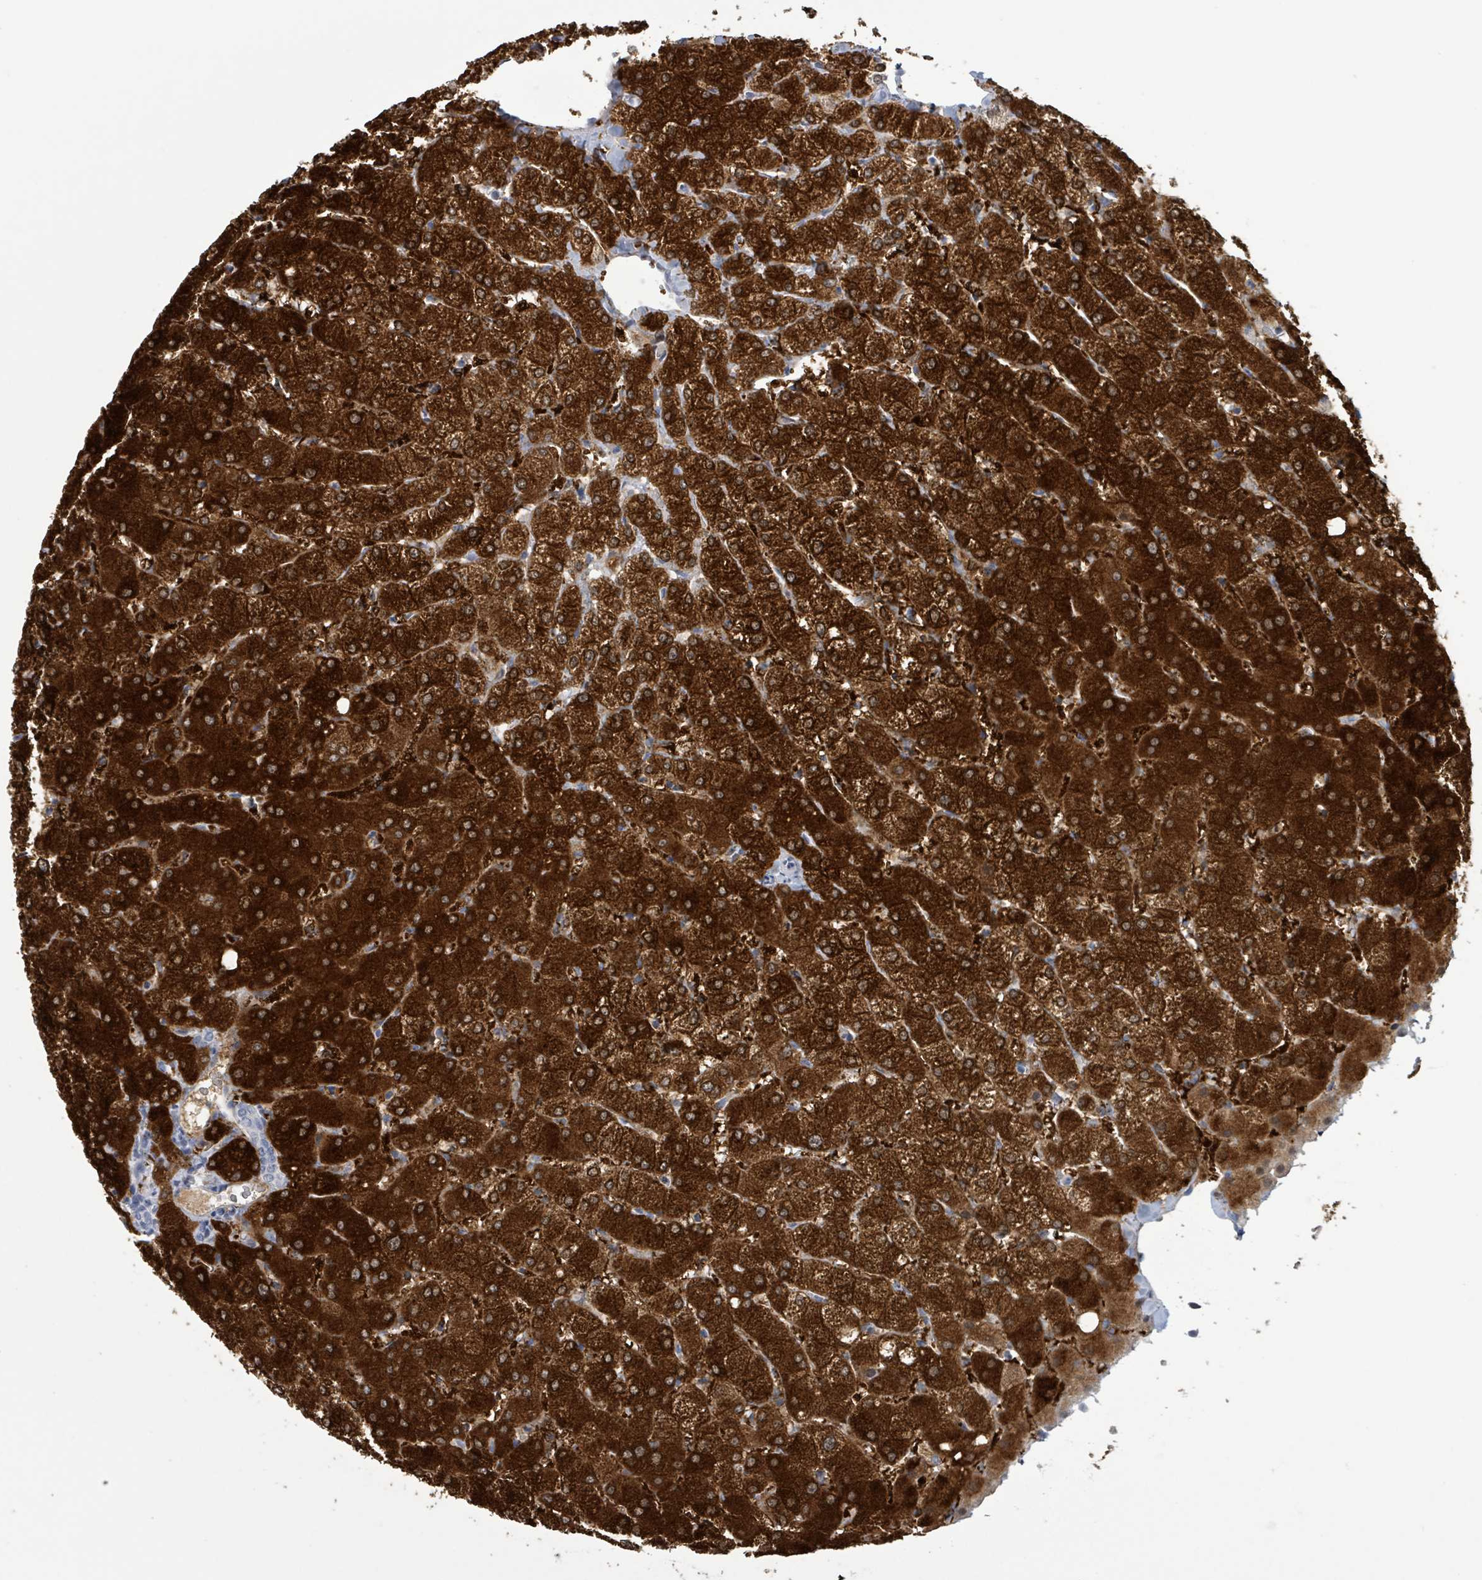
{"staining": {"intensity": "negative", "quantity": "none", "location": "none"}, "tissue": "liver", "cell_type": "Cholangiocytes", "image_type": "normal", "snomed": [{"axis": "morphology", "description": "Normal tissue, NOS"}, {"axis": "topography", "description": "Liver"}], "caption": "This is an IHC micrograph of benign human liver. There is no positivity in cholangiocytes.", "gene": "PKLR", "patient": {"sex": "female", "age": 54}}